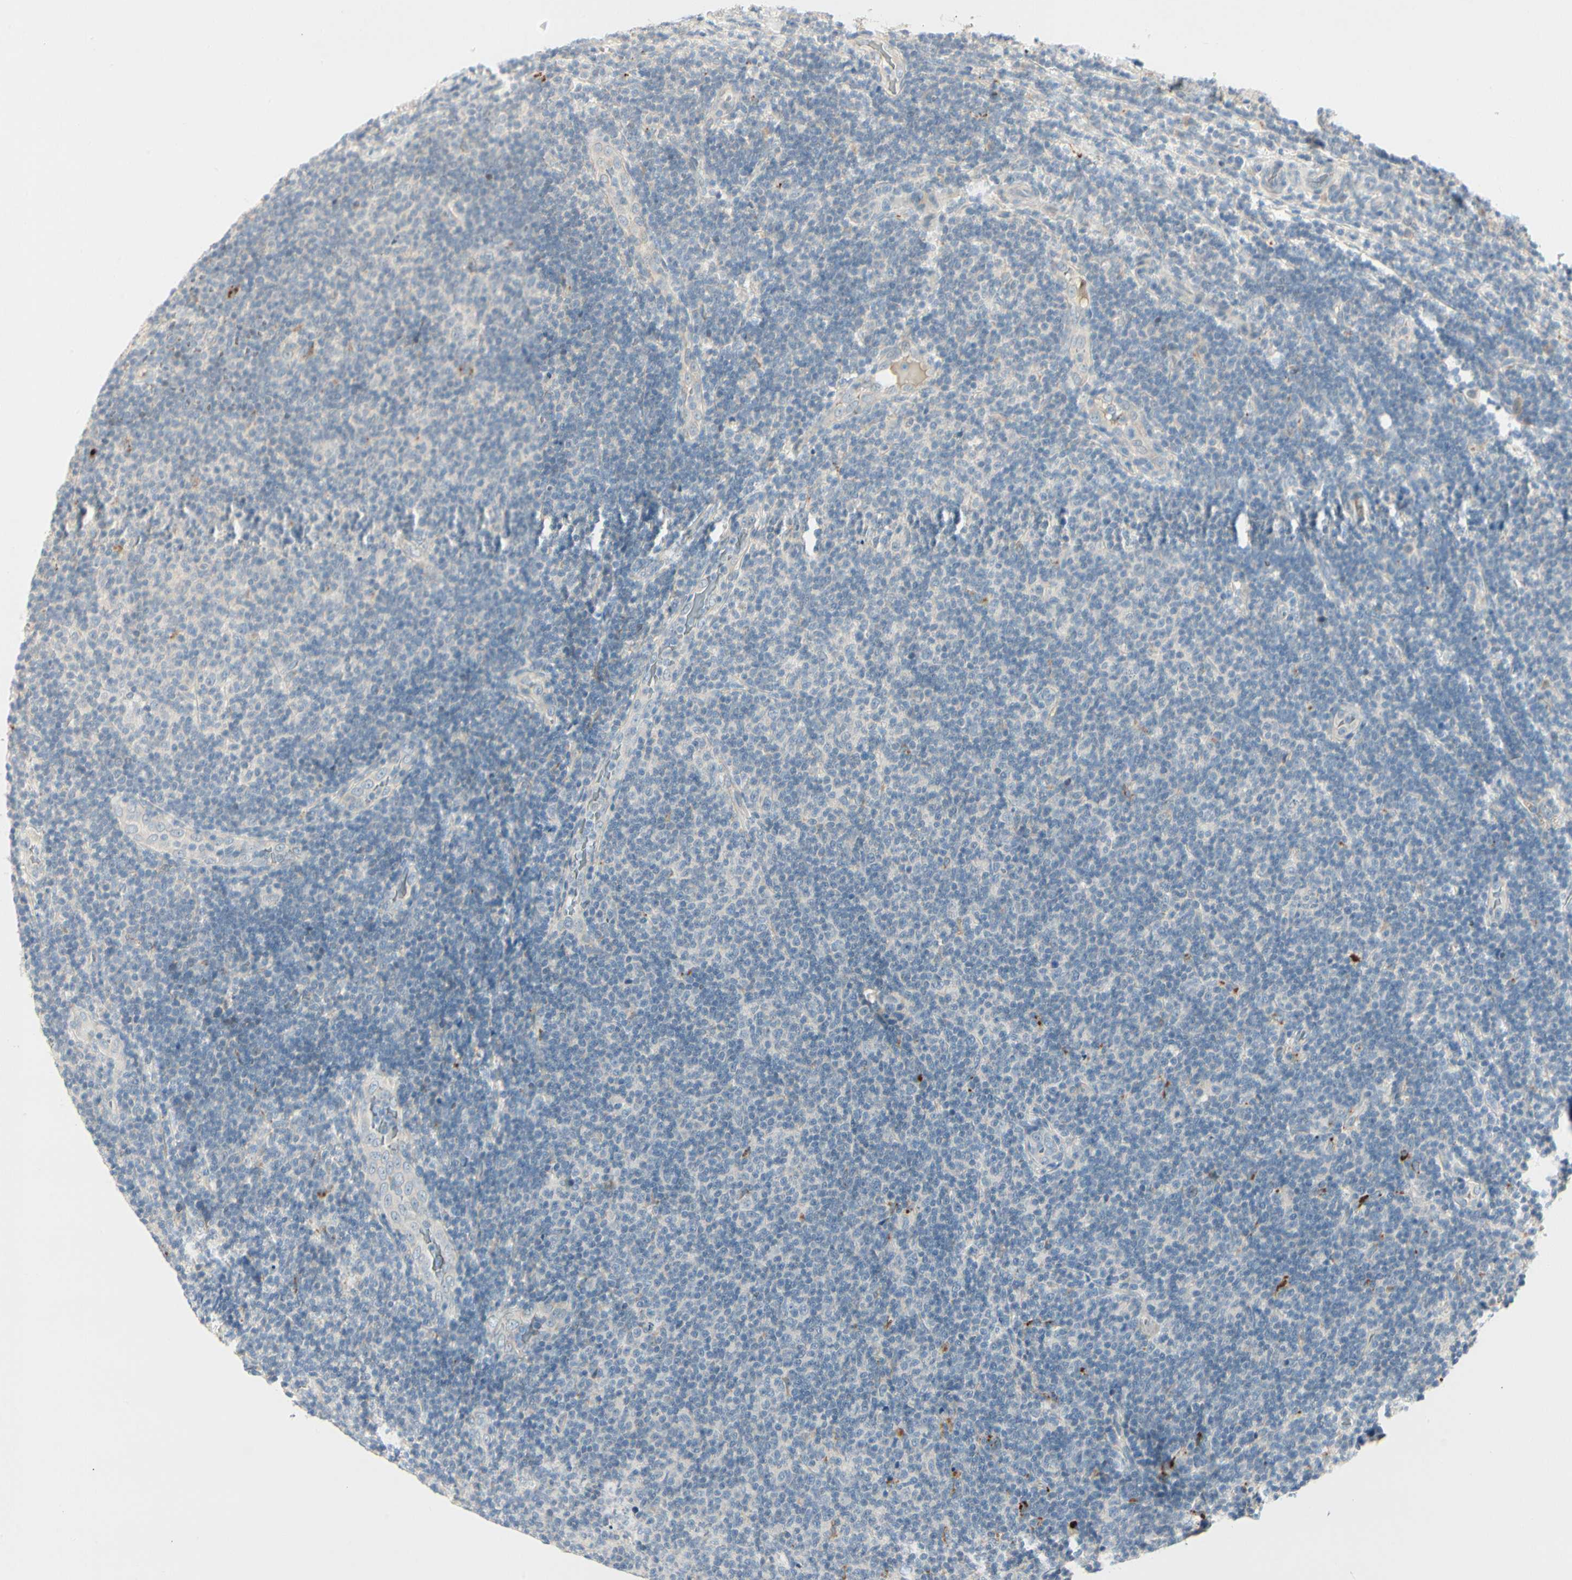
{"staining": {"intensity": "negative", "quantity": "none", "location": "none"}, "tissue": "lymphoma", "cell_type": "Tumor cells", "image_type": "cancer", "snomed": [{"axis": "morphology", "description": "Malignant lymphoma, non-Hodgkin's type, Low grade"}, {"axis": "topography", "description": "Lymph node"}], "caption": "Immunohistochemistry image of neoplastic tissue: human lymphoma stained with DAB displays no significant protein positivity in tumor cells.", "gene": "SKIL", "patient": {"sex": "male", "age": 83}}